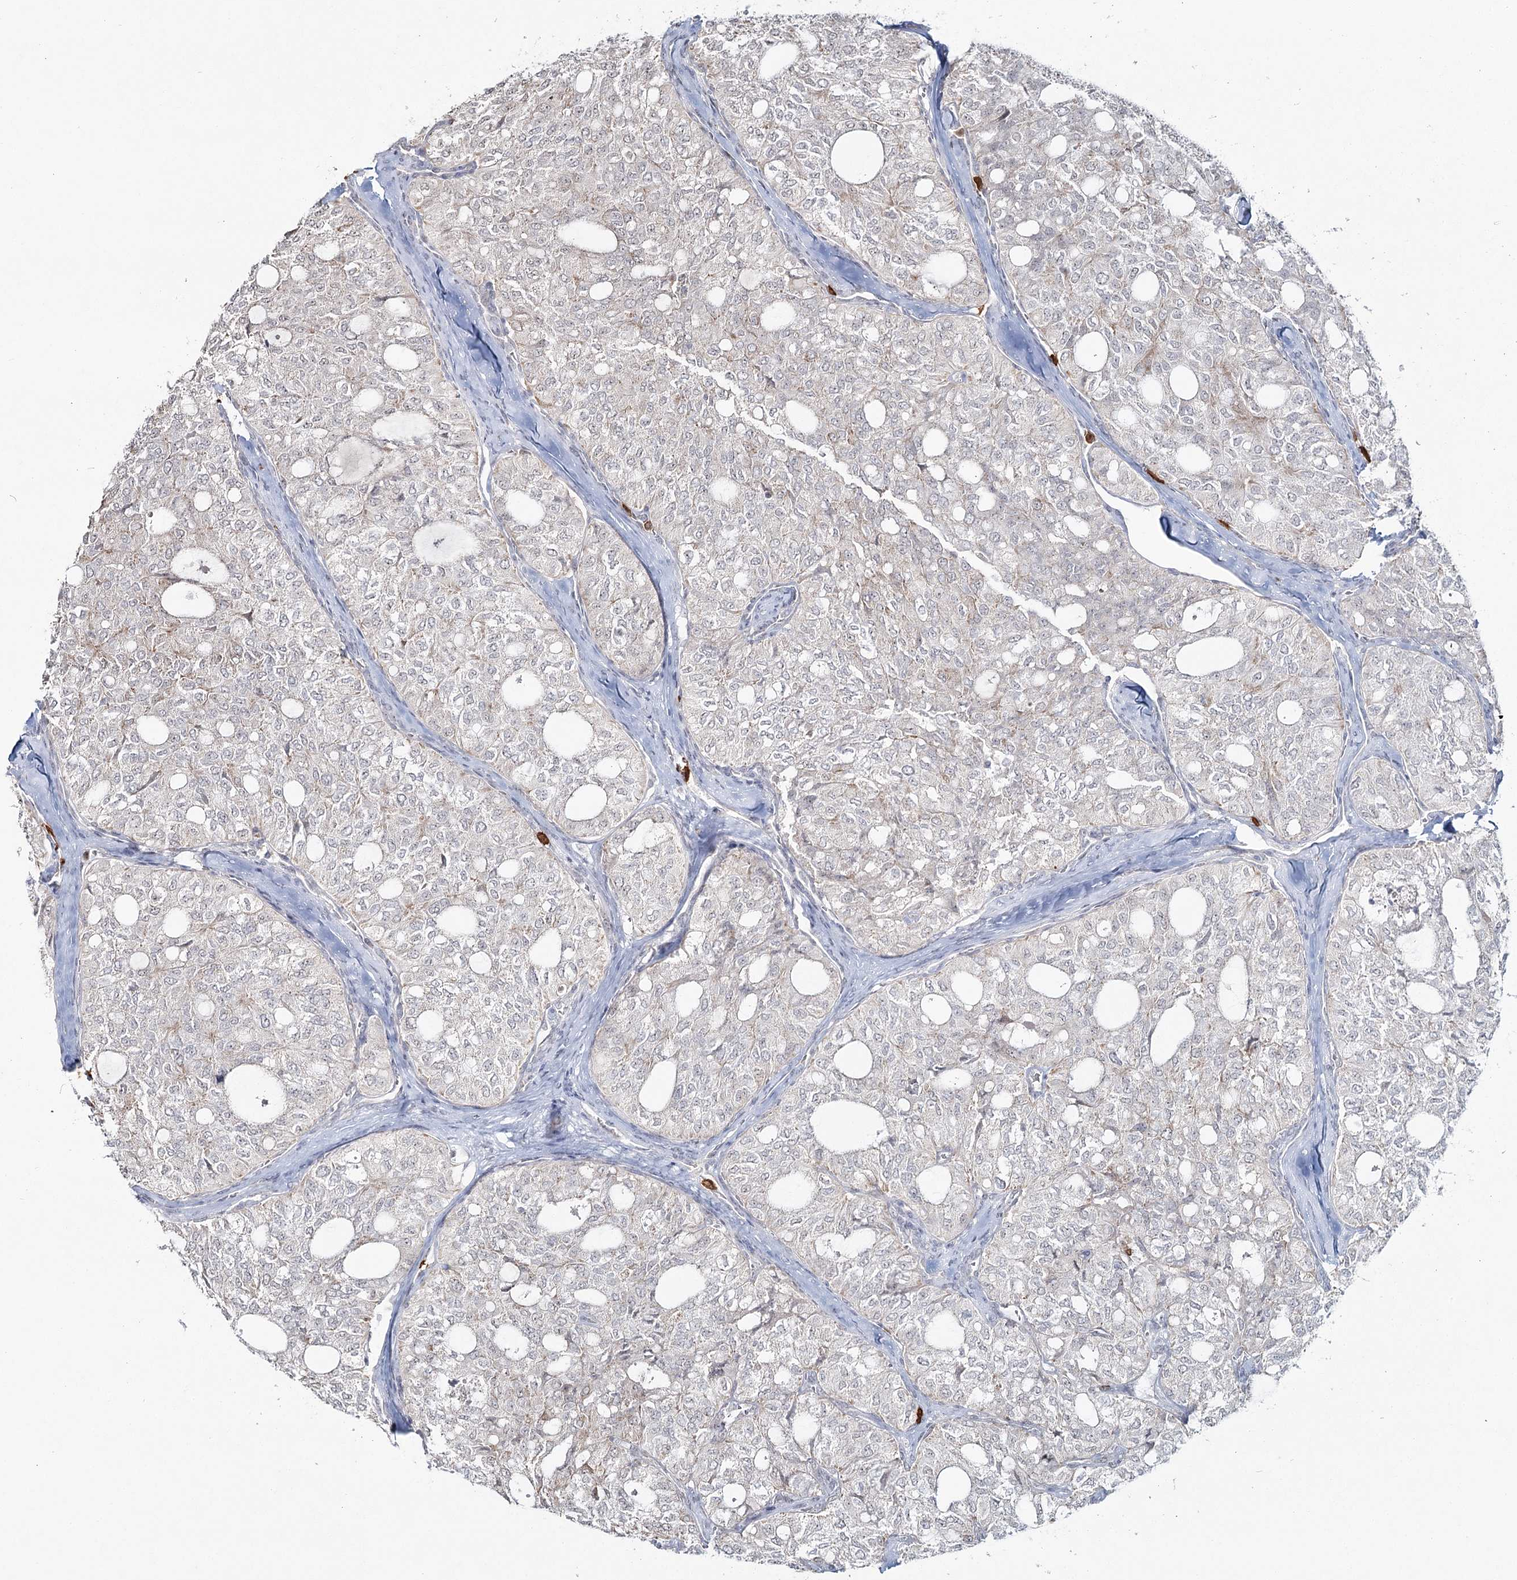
{"staining": {"intensity": "negative", "quantity": "none", "location": "none"}, "tissue": "thyroid cancer", "cell_type": "Tumor cells", "image_type": "cancer", "snomed": [{"axis": "morphology", "description": "Follicular adenoma carcinoma, NOS"}, {"axis": "topography", "description": "Thyroid gland"}], "caption": "Immunohistochemistry of human thyroid cancer (follicular adenoma carcinoma) displays no positivity in tumor cells.", "gene": "ATAD1", "patient": {"sex": "male", "age": 75}}